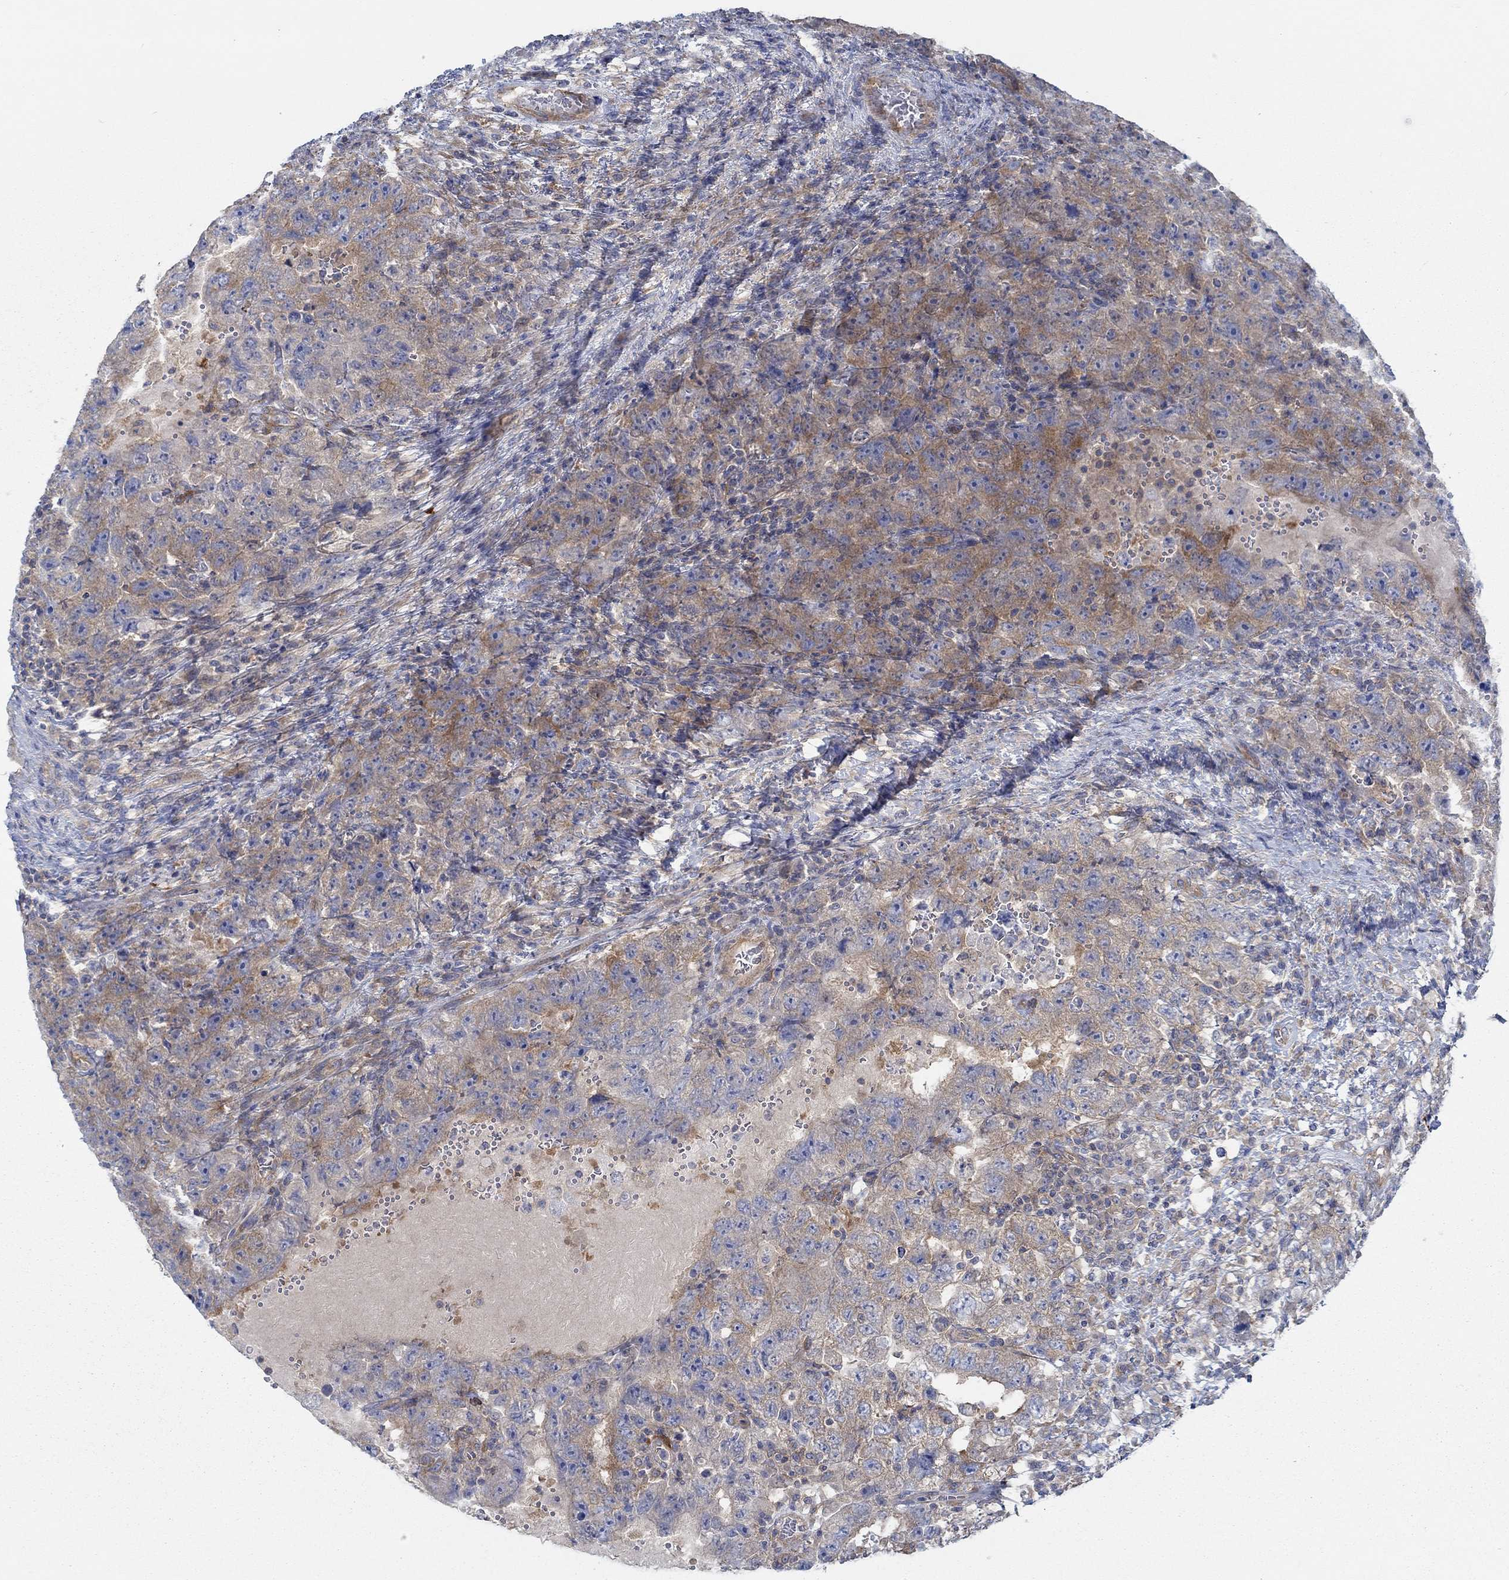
{"staining": {"intensity": "moderate", "quantity": ">75%", "location": "cytoplasmic/membranous"}, "tissue": "testis cancer", "cell_type": "Tumor cells", "image_type": "cancer", "snomed": [{"axis": "morphology", "description": "Carcinoma, Embryonal, NOS"}, {"axis": "topography", "description": "Testis"}], "caption": "Moderate cytoplasmic/membranous staining is seen in about >75% of tumor cells in embryonal carcinoma (testis).", "gene": "SPAG9", "patient": {"sex": "male", "age": 26}}